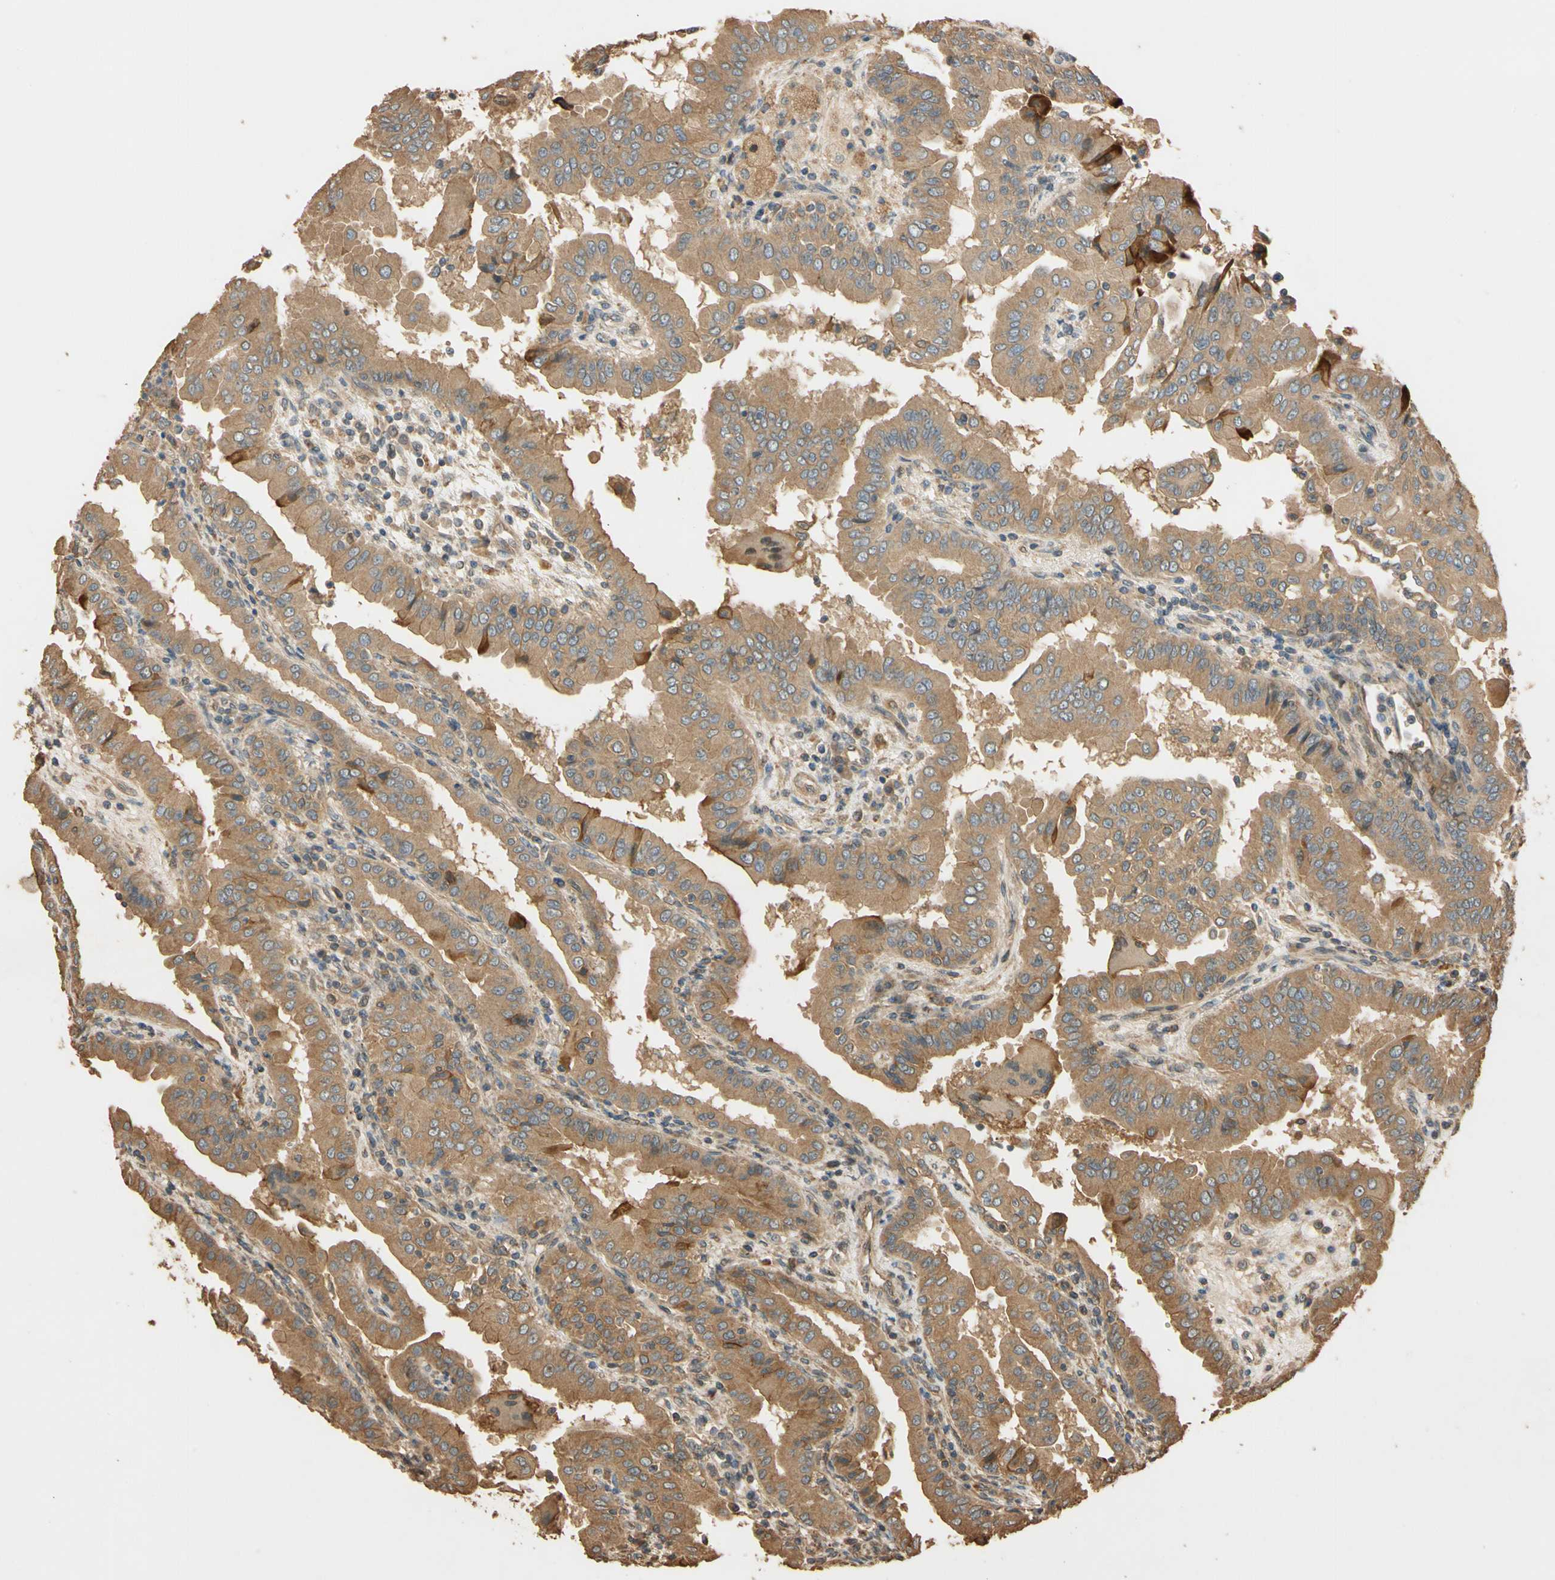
{"staining": {"intensity": "moderate", "quantity": ">75%", "location": "cytoplasmic/membranous"}, "tissue": "thyroid cancer", "cell_type": "Tumor cells", "image_type": "cancer", "snomed": [{"axis": "morphology", "description": "Papillary adenocarcinoma, NOS"}, {"axis": "topography", "description": "Thyroid gland"}], "caption": "Papillary adenocarcinoma (thyroid) tissue shows moderate cytoplasmic/membranous staining in about >75% of tumor cells The staining was performed using DAB to visualize the protein expression in brown, while the nuclei were stained in blue with hematoxylin (Magnification: 20x).", "gene": "MGRN1", "patient": {"sex": "male", "age": 33}}